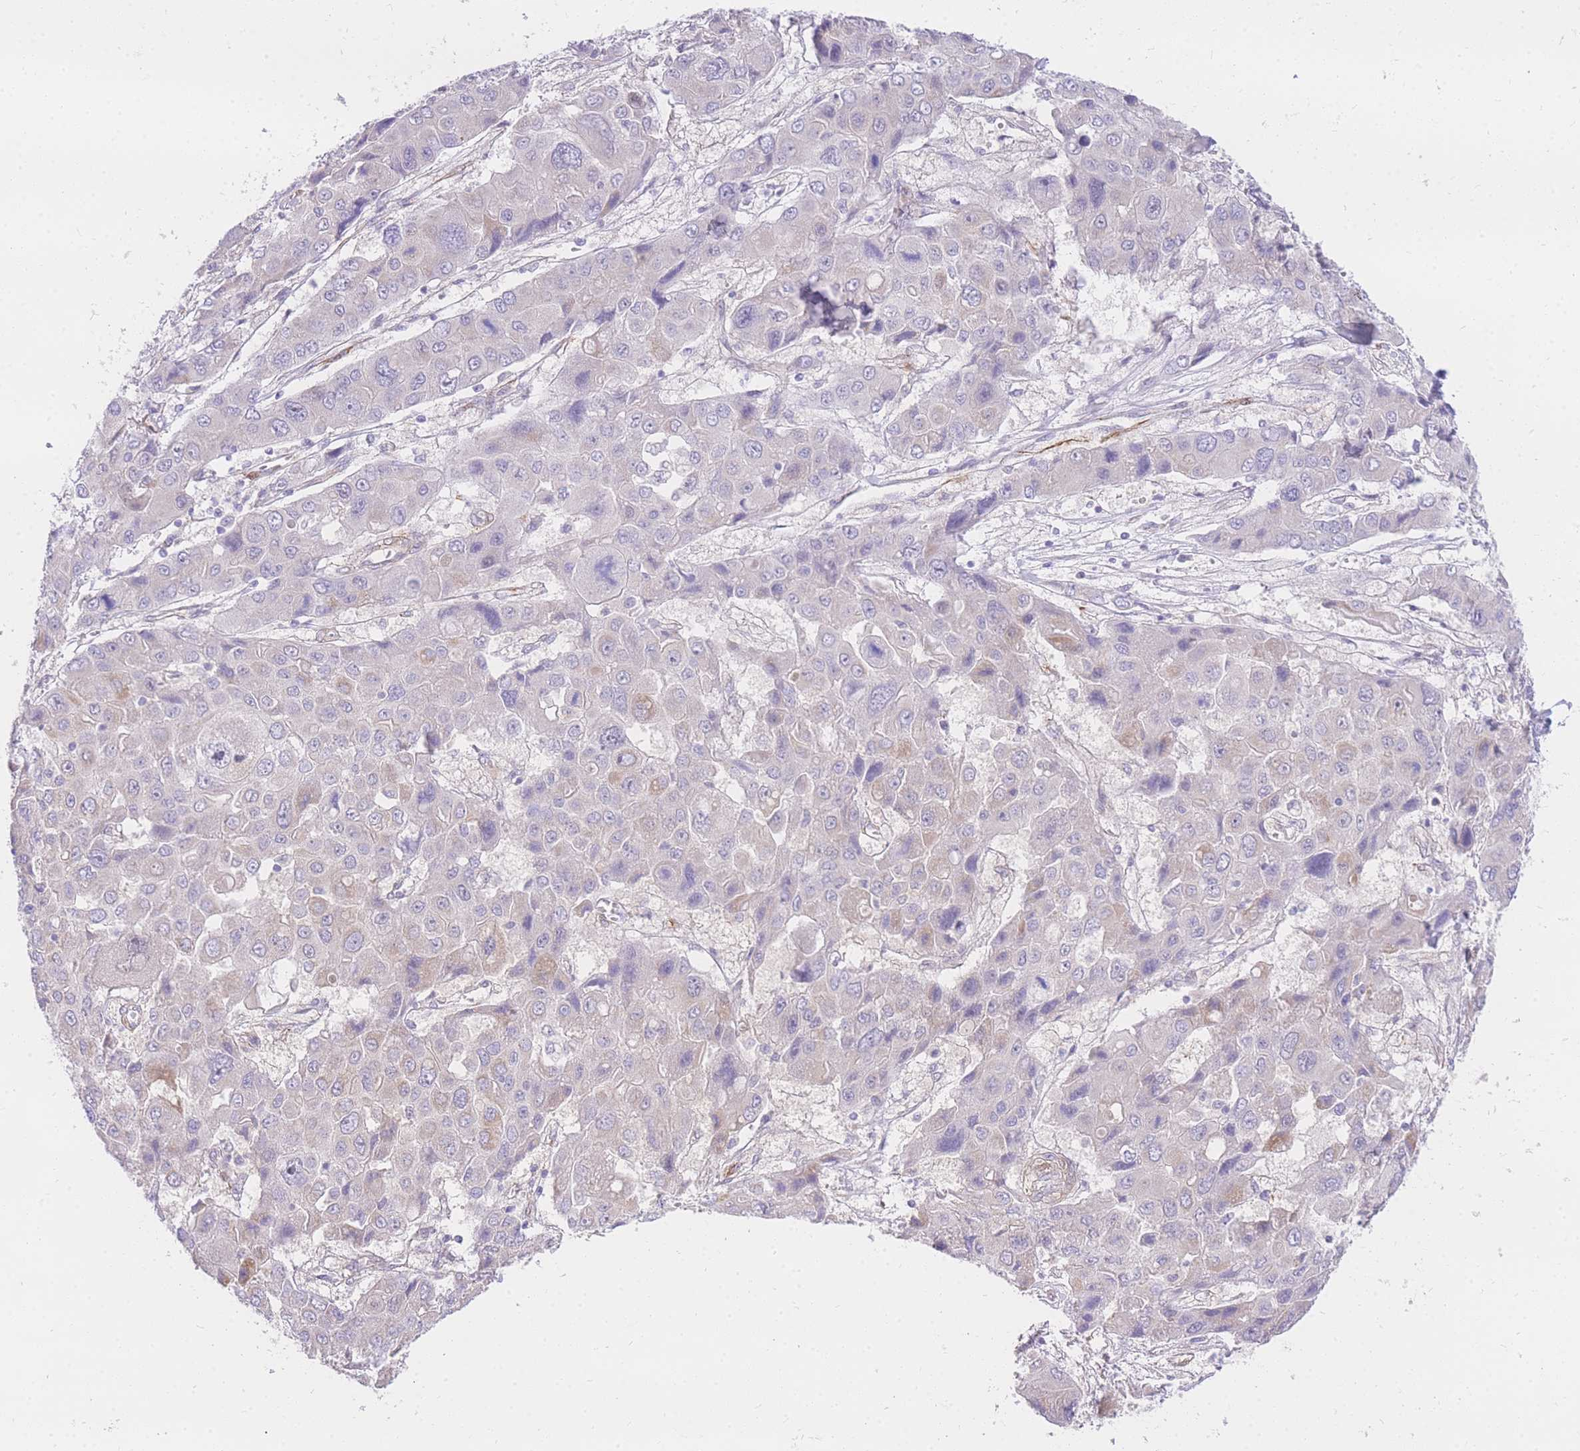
{"staining": {"intensity": "negative", "quantity": "none", "location": "none"}, "tissue": "liver cancer", "cell_type": "Tumor cells", "image_type": "cancer", "snomed": [{"axis": "morphology", "description": "Cholangiocarcinoma"}, {"axis": "topography", "description": "Liver"}], "caption": "The image displays no staining of tumor cells in liver cancer.", "gene": "S100PBP", "patient": {"sex": "male", "age": 67}}